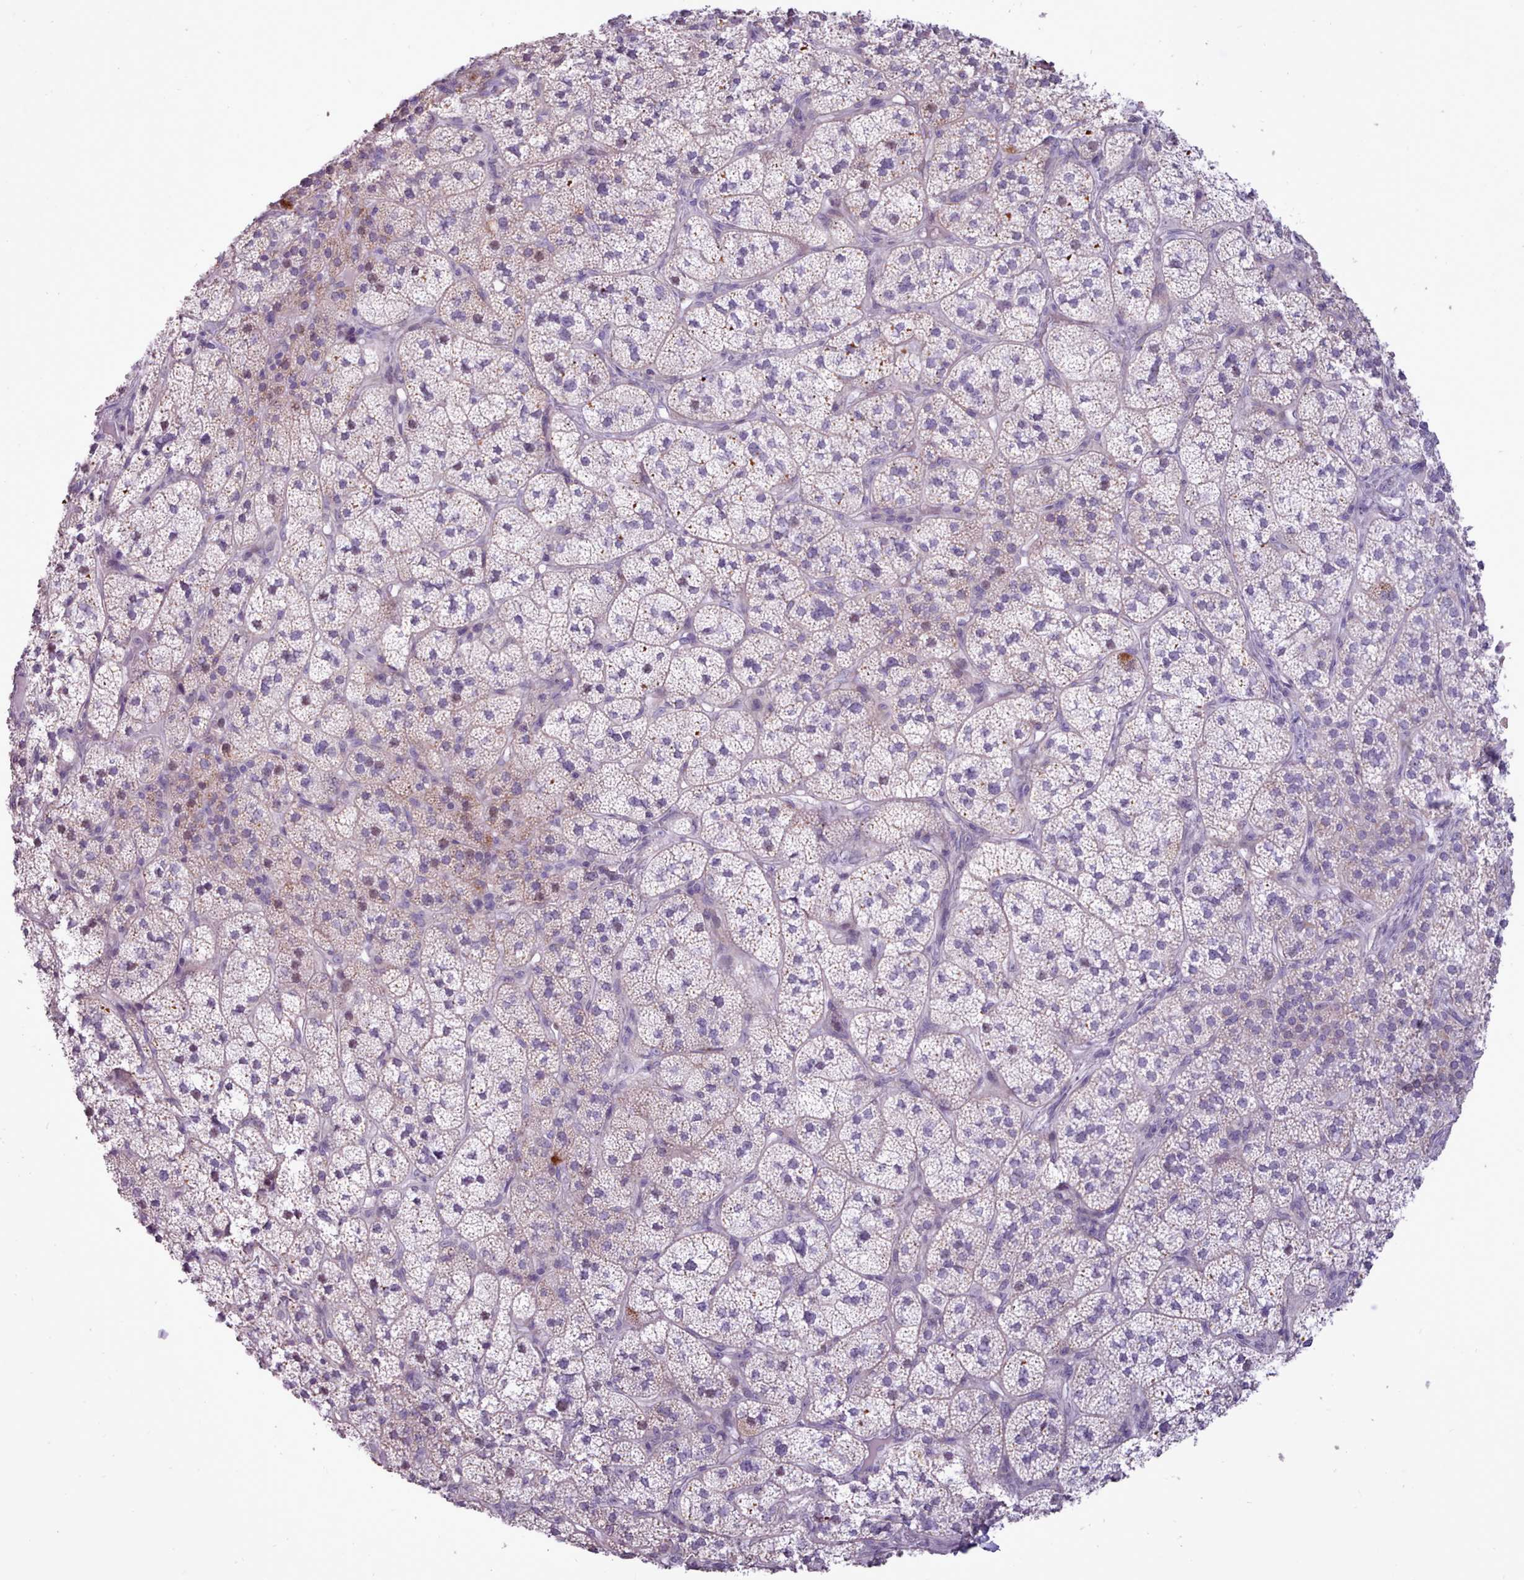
{"staining": {"intensity": "moderate", "quantity": "25%-75%", "location": "cytoplasmic/membranous,nuclear"}, "tissue": "adrenal gland", "cell_type": "Glandular cells", "image_type": "normal", "snomed": [{"axis": "morphology", "description": "Normal tissue, NOS"}, {"axis": "topography", "description": "Adrenal gland"}], "caption": "A photomicrograph of adrenal gland stained for a protein reveals moderate cytoplasmic/membranous,nuclear brown staining in glandular cells. Immunohistochemistry stains the protein of interest in brown and the nuclei are stained blue.", "gene": "BDKRB2", "patient": {"sex": "female", "age": 58}}